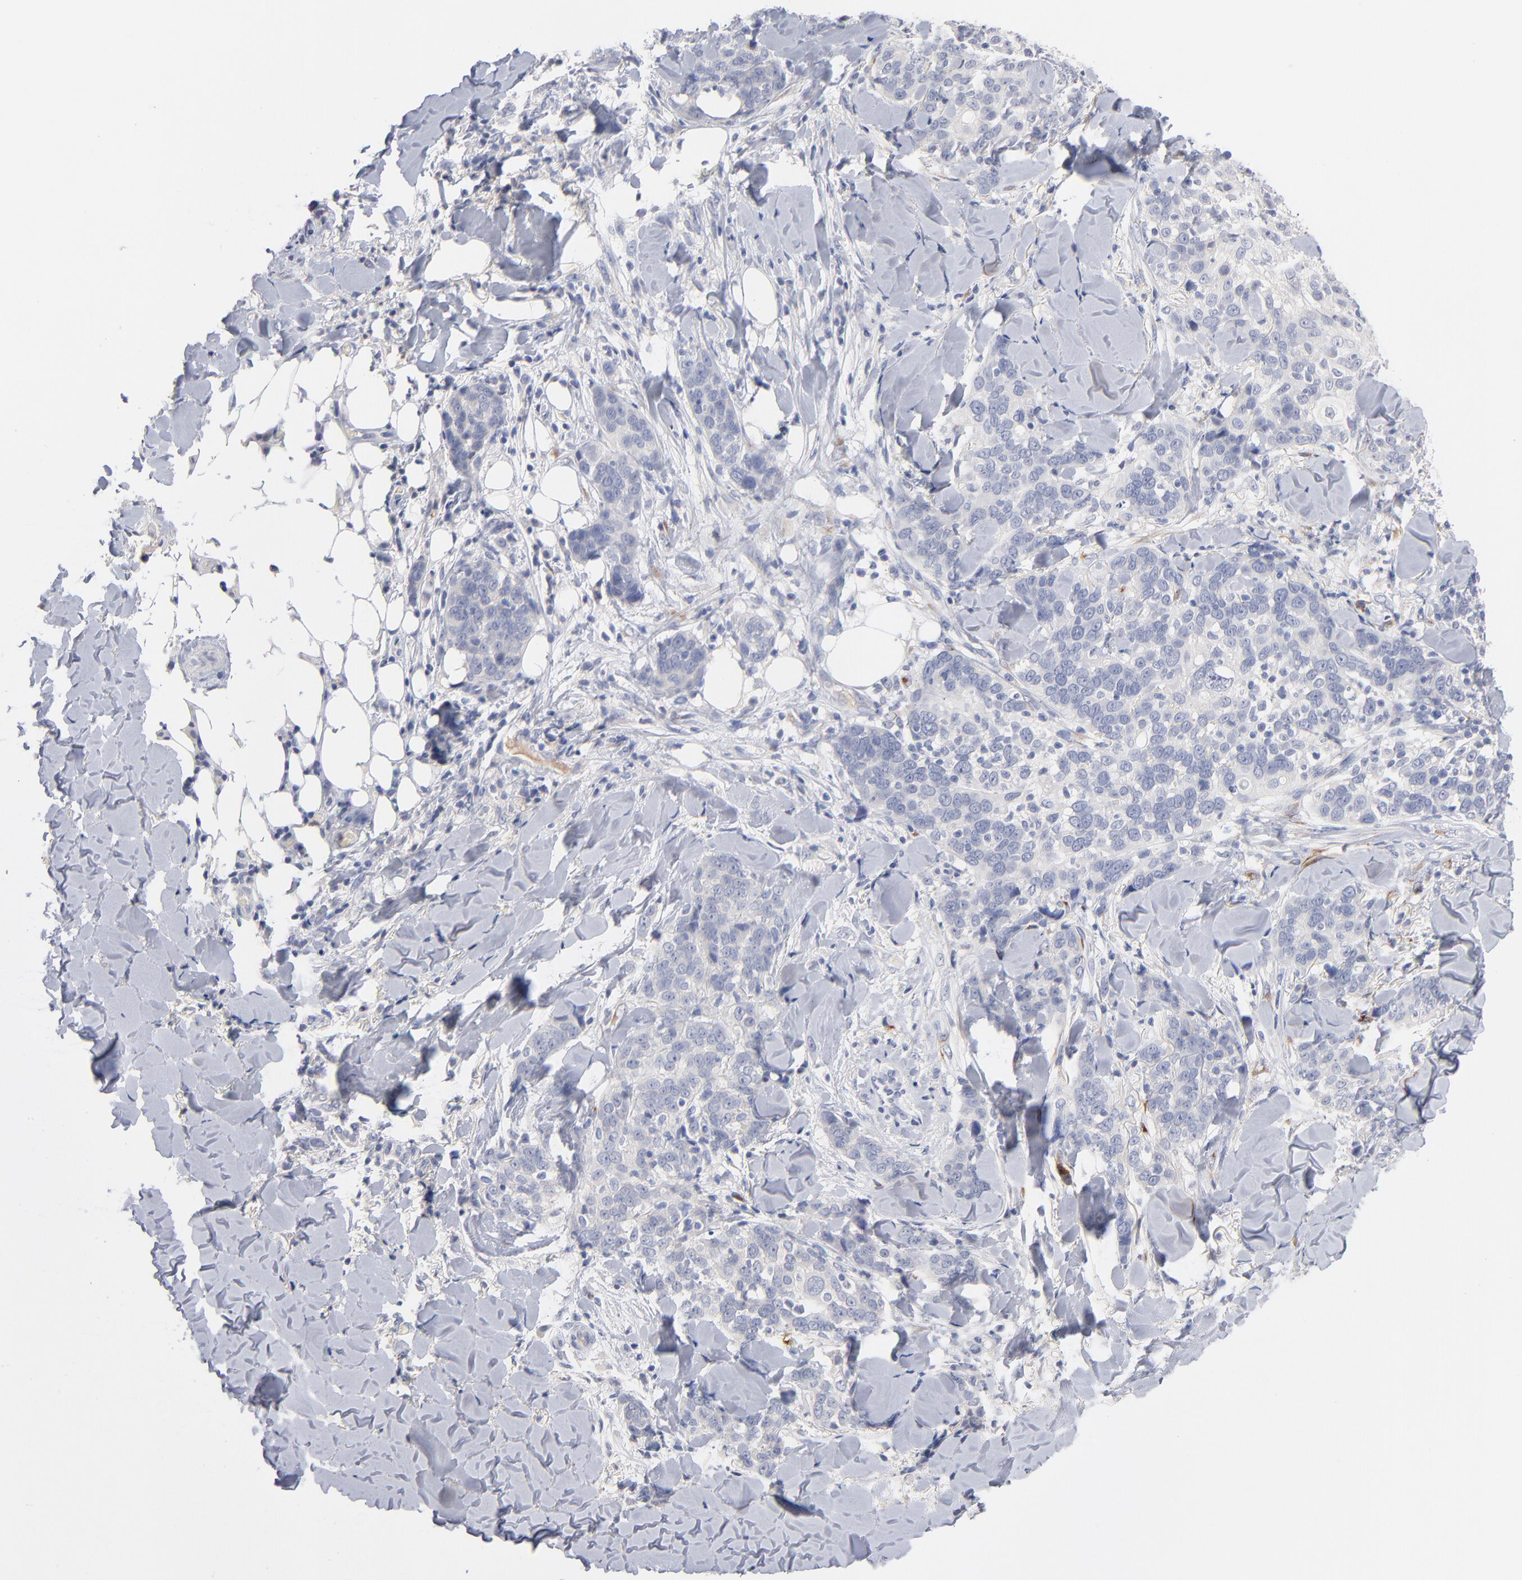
{"staining": {"intensity": "negative", "quantity": "none", "location": "none"}, "tissue": "skin cancer", "cell_type": "Tumor cells", "image_type": "cancer", "snomed": [{"axis": "morphology", "description": "Normal tissue, NOS"}, {"axis": "morphology", "description": "Squamous cell carcinoma, NOS"}, {"axis": "topography", "description": "Skin"}], "caption": "High power microscopy photomicrograph of an immunohistochemistry (IHC) photomicrograph of squamous cell carcinoma (skin), revealing no significant positivity in tumor cells.", "gene": "F12", "patient": {"sex": "female", "age": 83}}